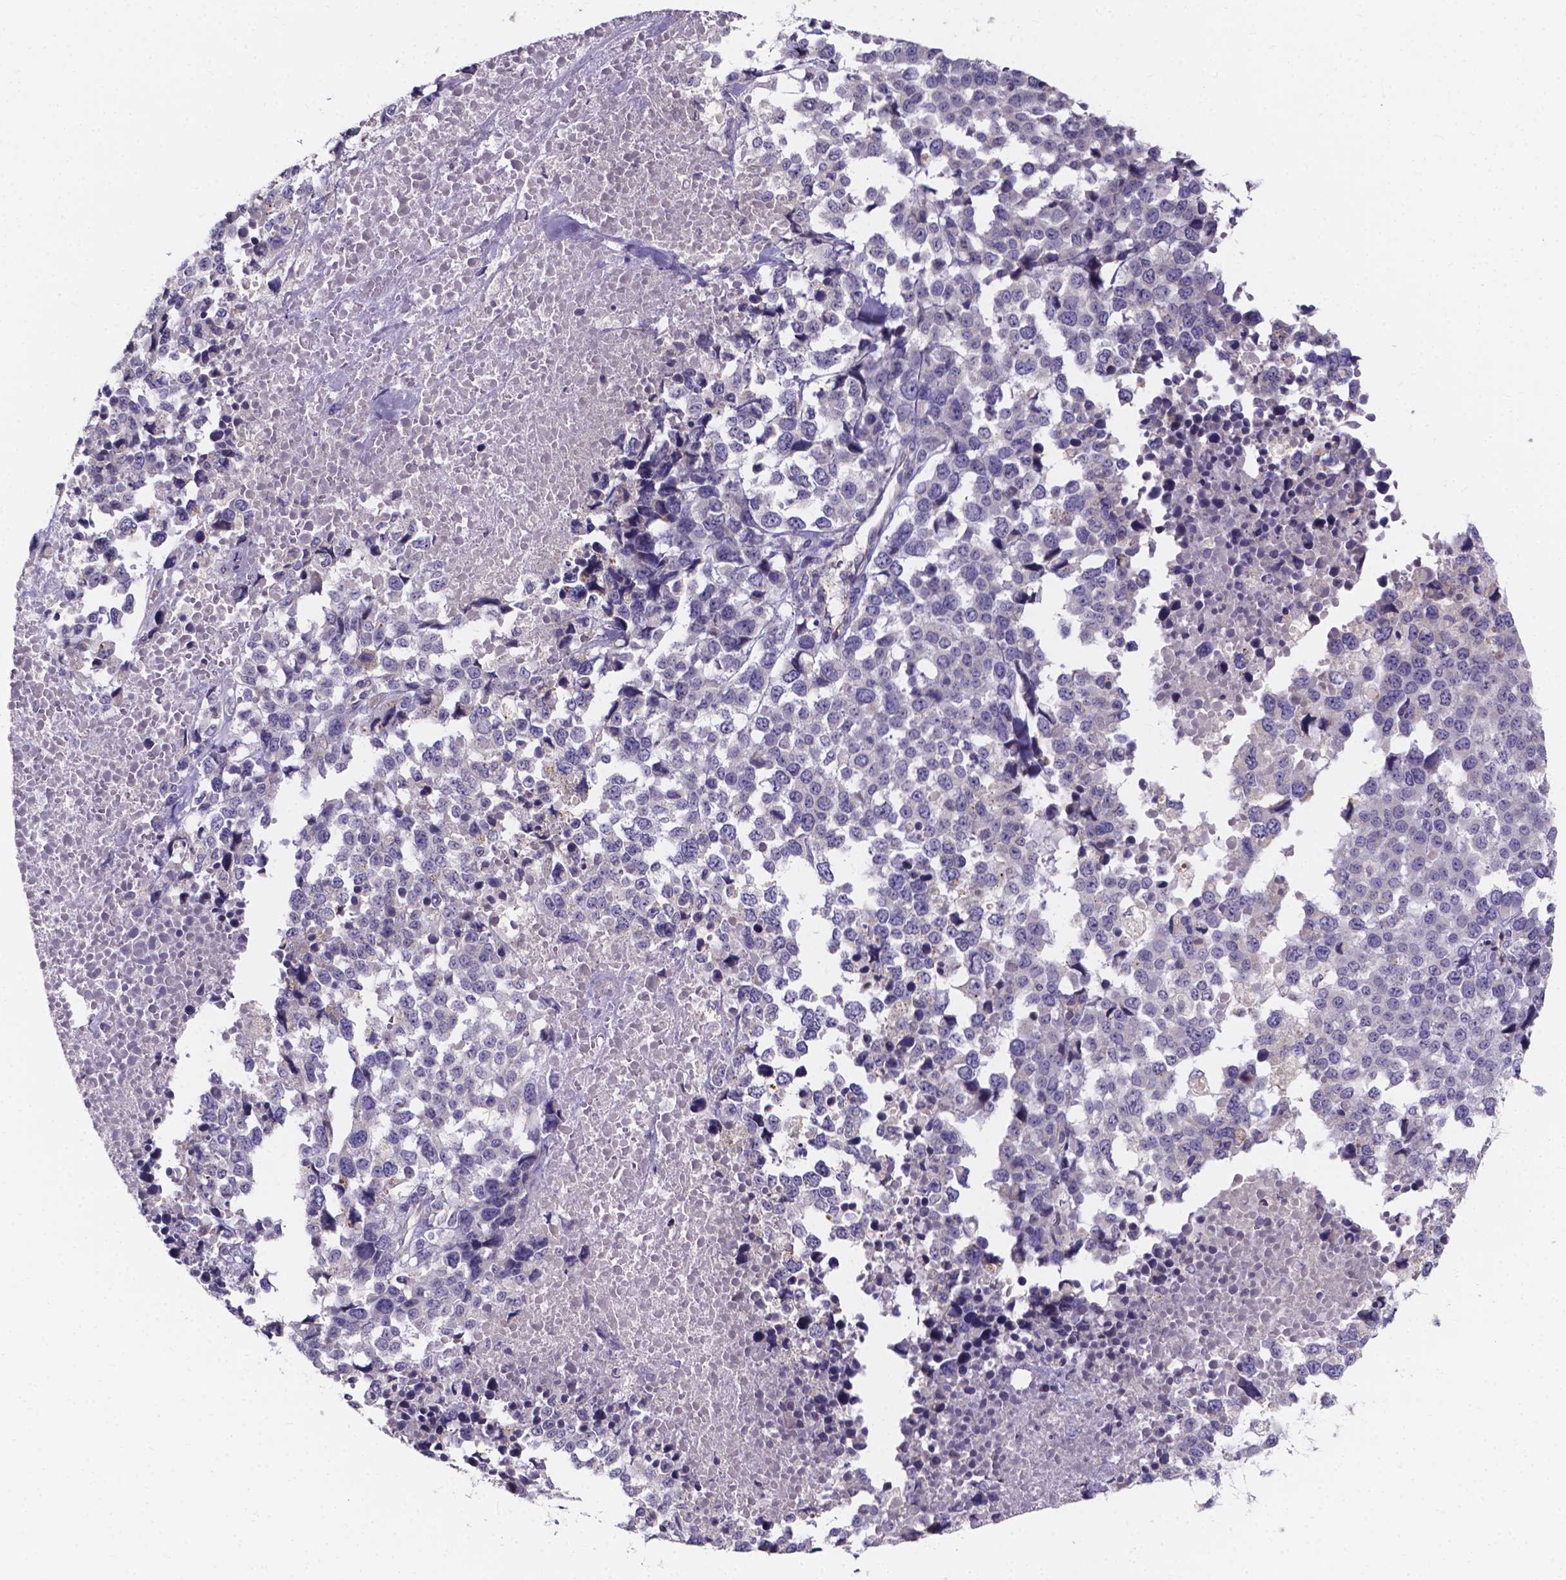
{"staining": {"intensity": "negative", "quantity": "none", "location": "none"}, "tissue": "melanoma", "cell_type": "Tumor cells", "image_type": "cancer", "snomed": [{"axis": "morphology", "description": "Malignant melanoma, Metastatic site"}, {"axis": "topography", "description": "Skin"}], "caption": "IHC image of malignant melanoma (metastatic site) stained for a protein (brown), which reveals no positivity in tumor cells. (Stains: DAB immunohistochemistry (IHC) with hematoxylin counter stain, Microscopy: brightfield microscopy at high magnification).", "gene": "SPOCD1", "patient": {"sex": "male", "age": 84}}